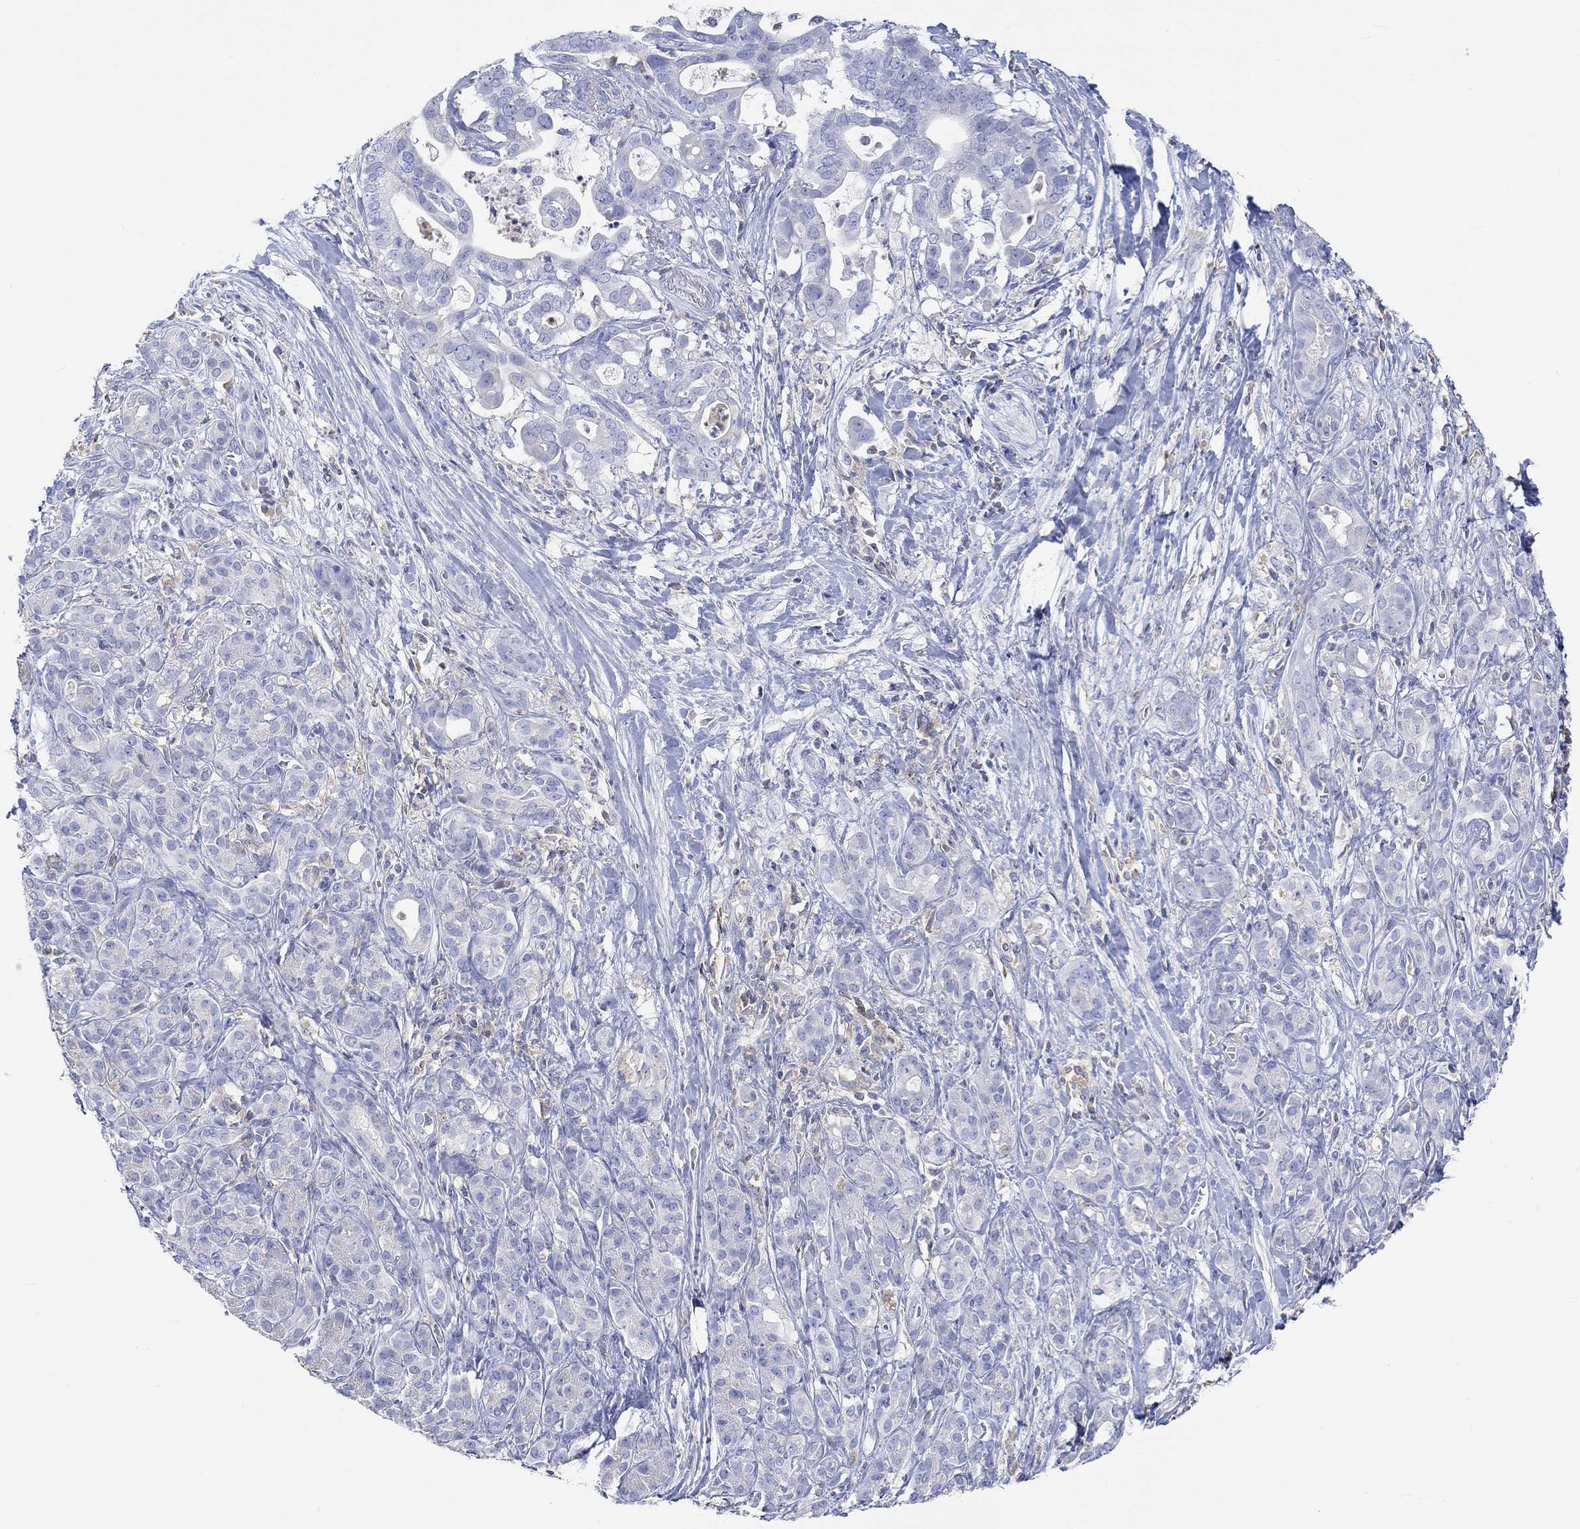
{"staining": {"intensity": "negative", "quantity": "none", "location": "none"}, "tissue": "pancreatic cancer", "cell_type": "Tumor cells", "image_type": "cancer", "snomed": [{"axis": "morphology", "description": "Adenocarcinoma, NOS"}, {"axis": "topography", "description": "Pancreas"}], "caption": "This is an immunohistochemistry (IHC) photomicrograph of pancreatic adenocarcinoma. There is no expression in tumor cells.", "gene": "GCM1", "patient": {"sex": "male", "age": 61}}